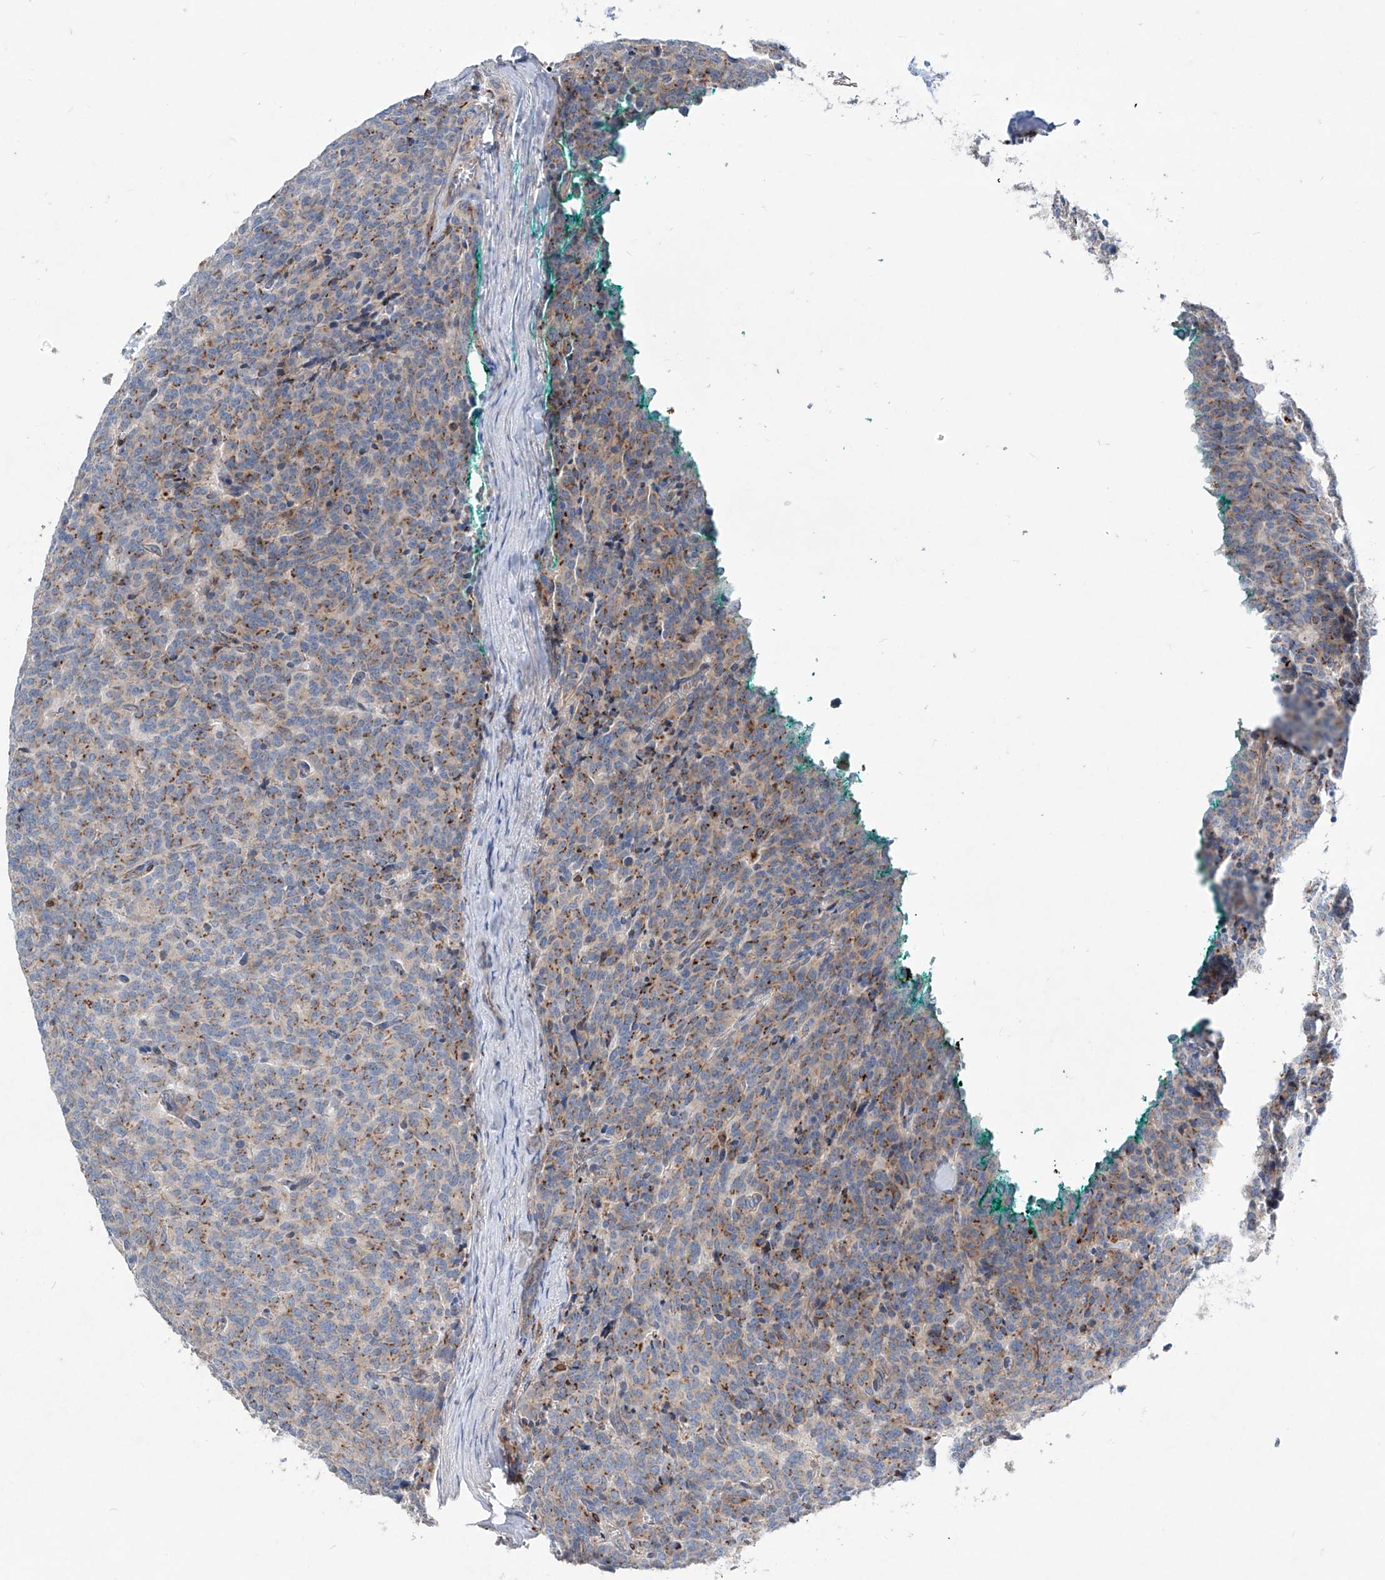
{"staining": {"intensity": "weak", "quantity": "<25%", "location": "cytoplasmic/membranous"}, "tissue": "carcinoid", "cell_type": "Tumor cells", "image_type": "cancer", "snomed": [{"axis": "morphology", "description": "Carcinoid, malignant, NOS"}, {"axis": "topography", "description": "Lung"}], "caption": "Micrograph shows no significant protein positivity in tumor cells of carcinoid (malignant).", "gene": "CDH5", "patient": {"sex": "female", "age": 46}}